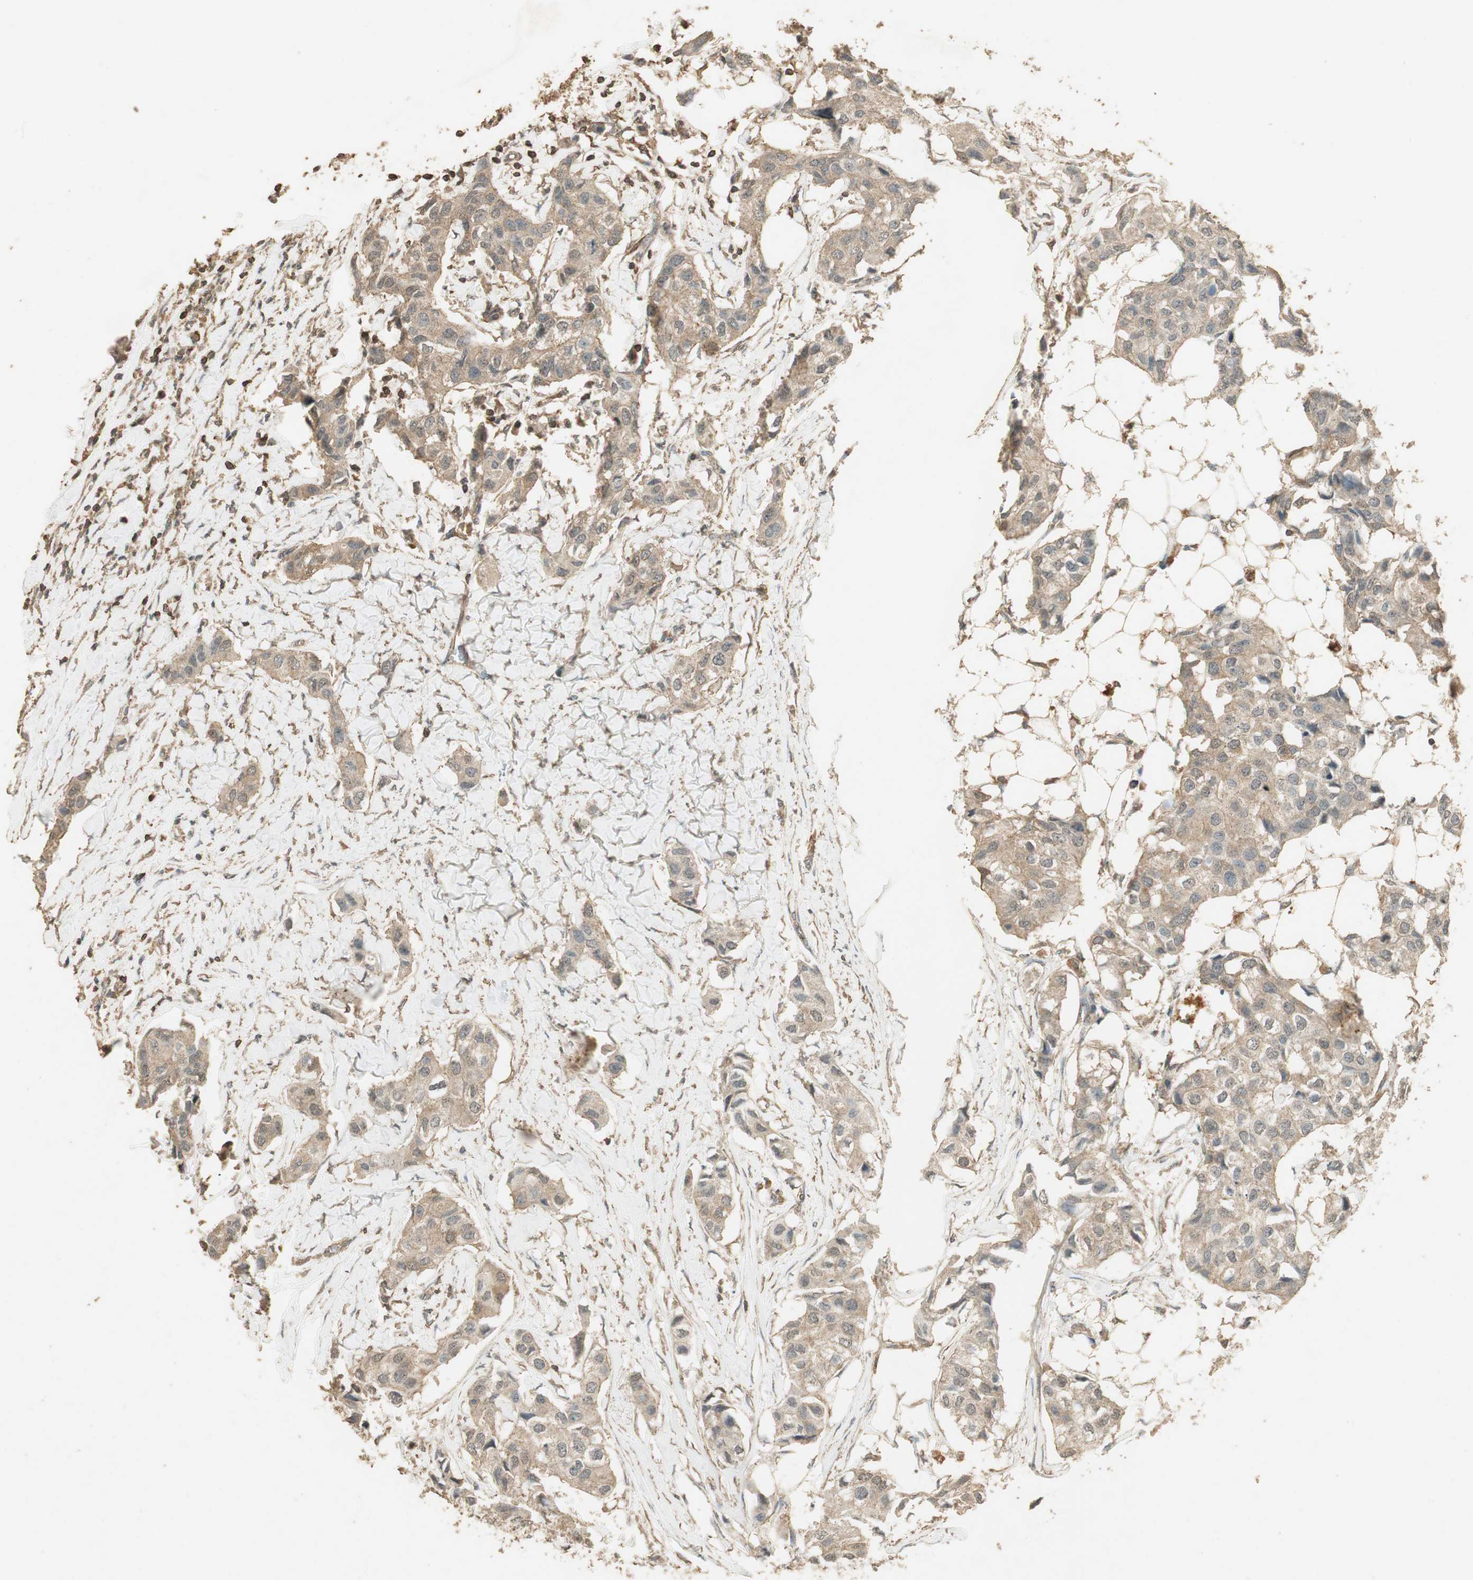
{"staining": {"intensity": "moderate", "quantity": ">75%", "location": "cytoplasmic/membranous"}, "tissue": "breast cancer", "cell_type": "Tumor cells", "image_type": "cancer", "snomed": [{"axis": "morphology", "description": "Duct carcinoma"}, {"axis": "topography", "description": "Breast"}], "caption": "Immunohistochemistry (DAB) staining of human breast intraductal carcinoma displays moderate cytoplasmic/membranous protein positivity in about >75% of tumor cells. (DAB IHC with brightfield microscopy, high magnification).", "gene": "USP2", "patient": {"sex": "female", "age": 80}}